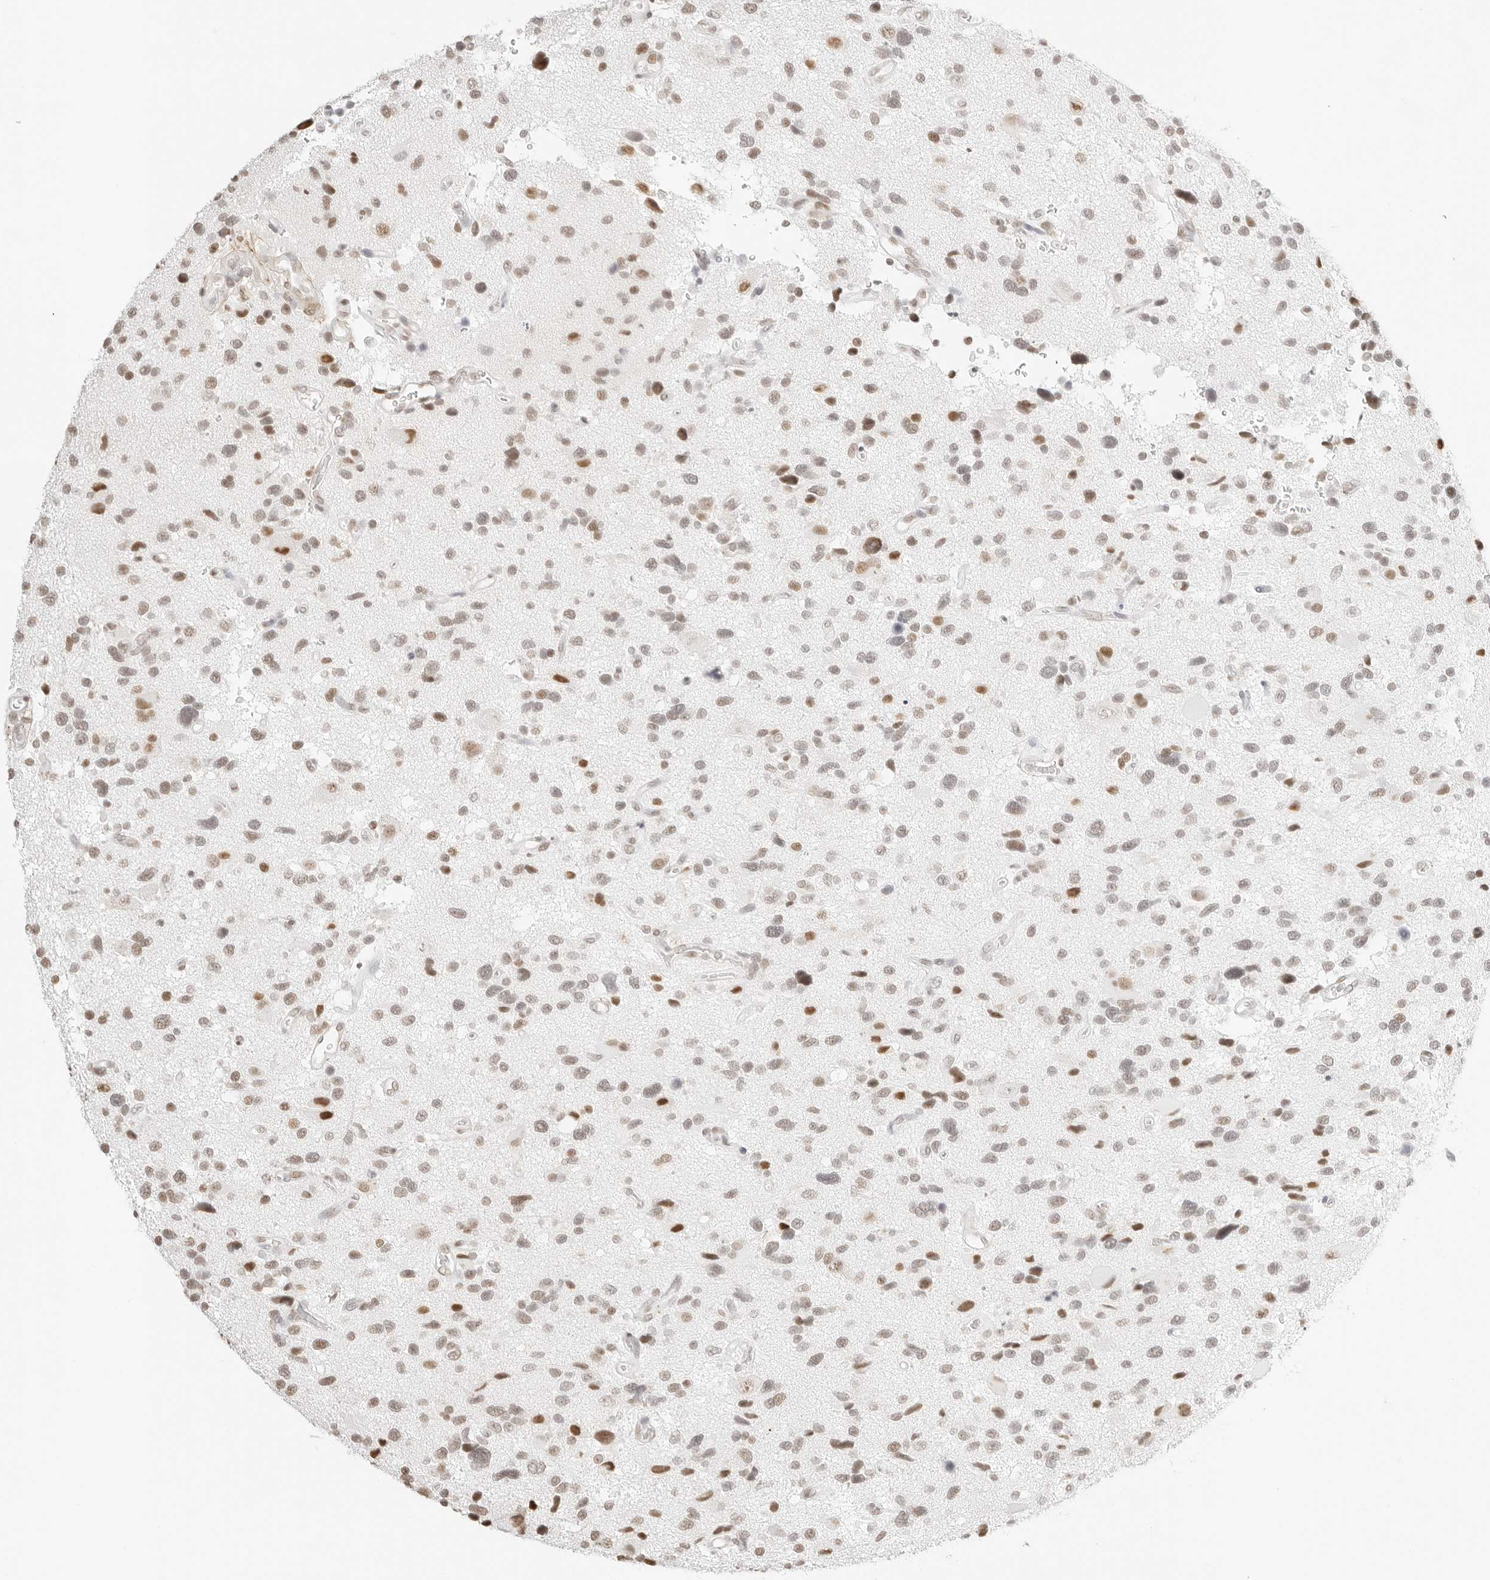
{"staining": {"intensity": "moderate", "quantity": "25%-75%", "location": "nuclear"}, "tissue": "glioma", "cell_type": "Tumor cells", "image_type": "cancer", "snomed": [{"axis": "morphology", "description": "Glioma, malignant, High grade"}, {"axis": "topography", "description": "Brain"}], "caption": "Glioma stained with a brown dye reveals moderate nuclear positive expression in about 25%-75% of tumor cells.", "gene": "FBLN5", "patient": {"sex": "male", "age": 33}}